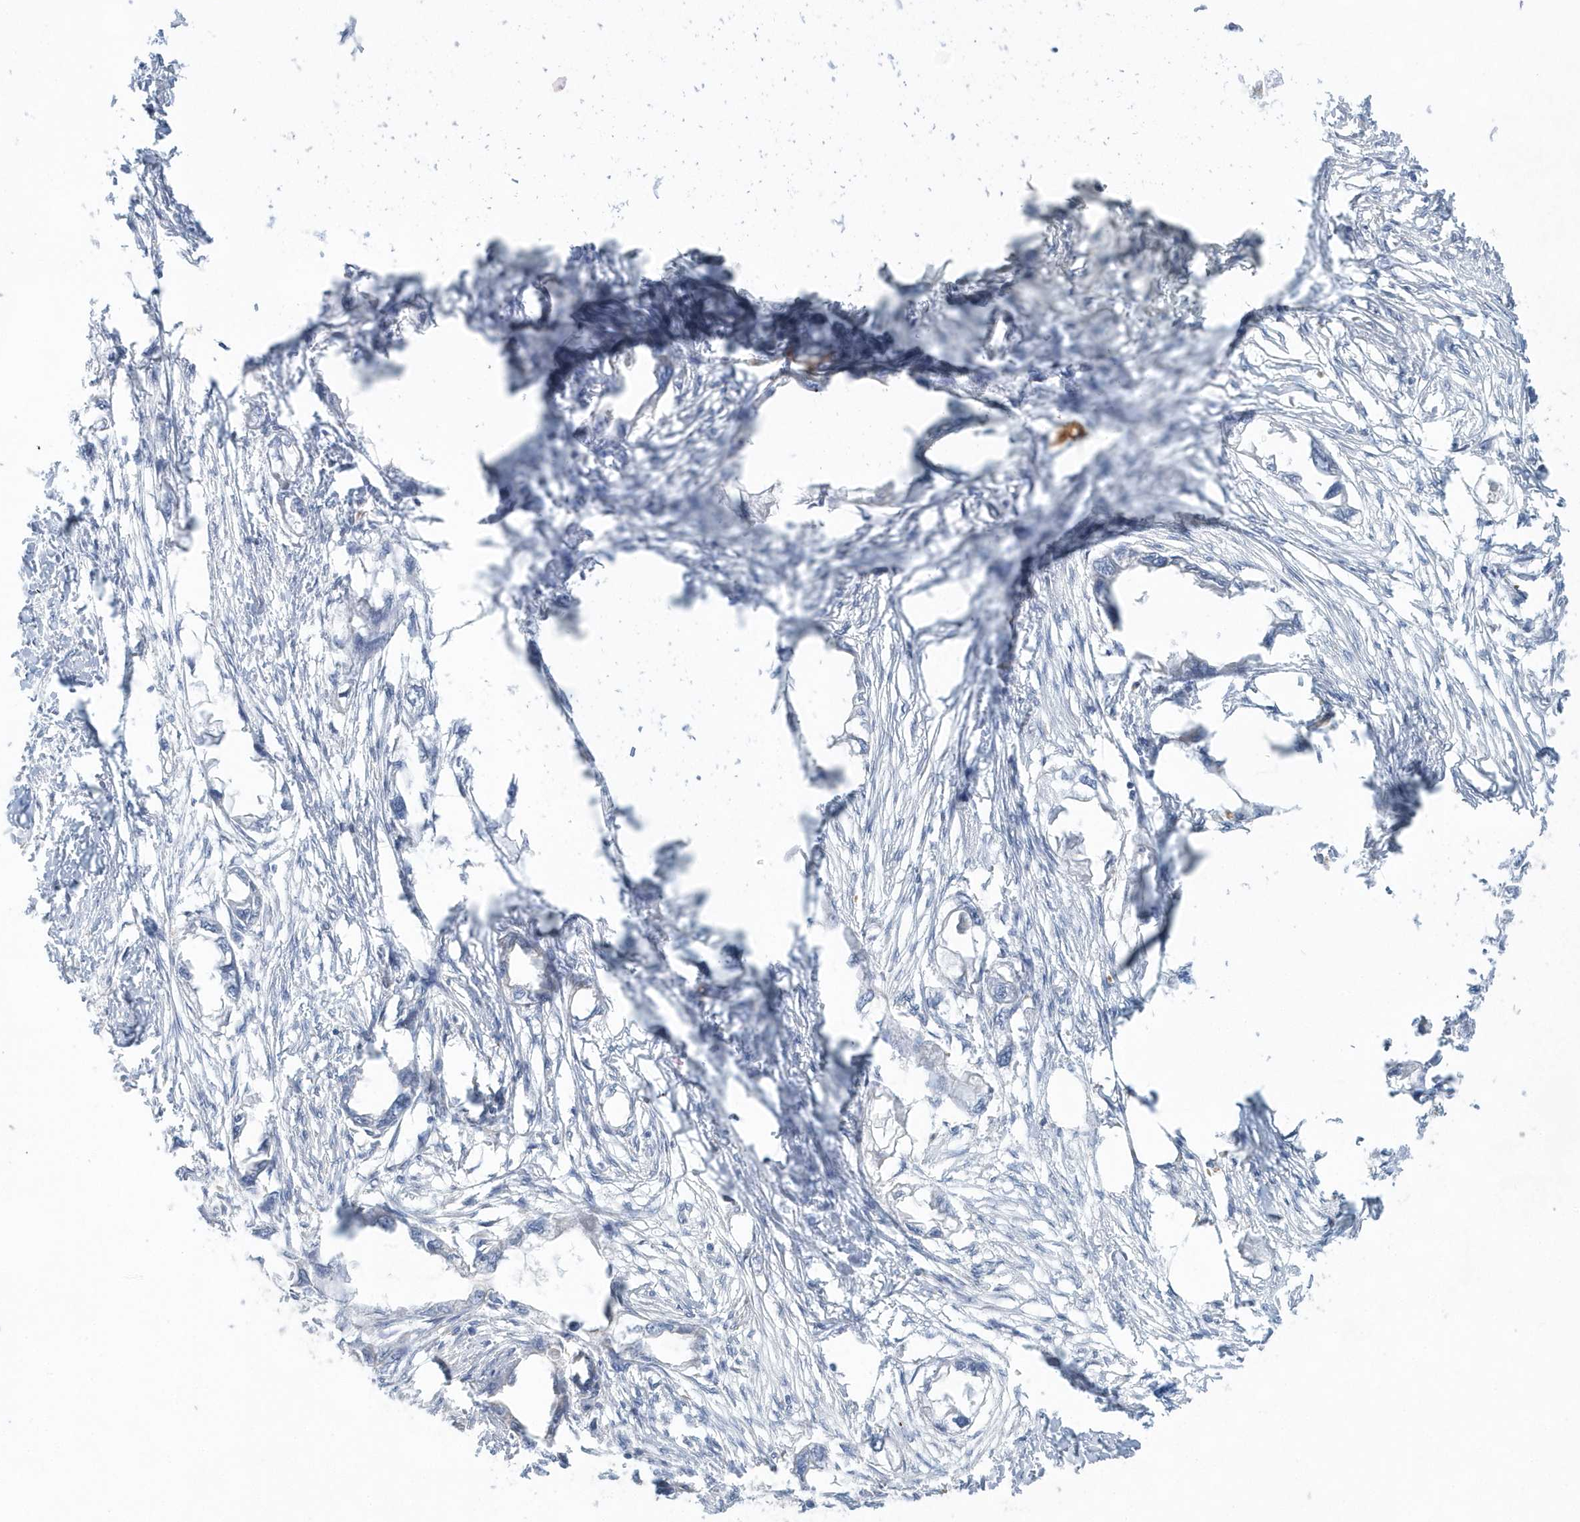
{"staining": {"intensity": "negative", "quantity": "none", "location": "none"}, "tissue": "endometrial cancer", "cell_type": "Tumor cells", "image_type": "cancer", "snomed": [{"axis": "morphology", "description": "Adenocarcinoma, NOS"}, {"axis": "morphology", "description": "Adenocarcinoma, metastatic, NOS"}, {"axis": "topography", "description": "Adipose tissue"}, {"axis": "topography", "description": "Endometrium"}], "caption": "Photomicrograph shows no protein staining in tumor cells of endometrial metastatic adenocarcinoma tissue. (DAB (3,3'-diaminobenzidine) immunohistochemistry (IHC) with hematoxylin counter stain).", "gene": "RAB17", "patient": {"sex": "female", "age": 67}}